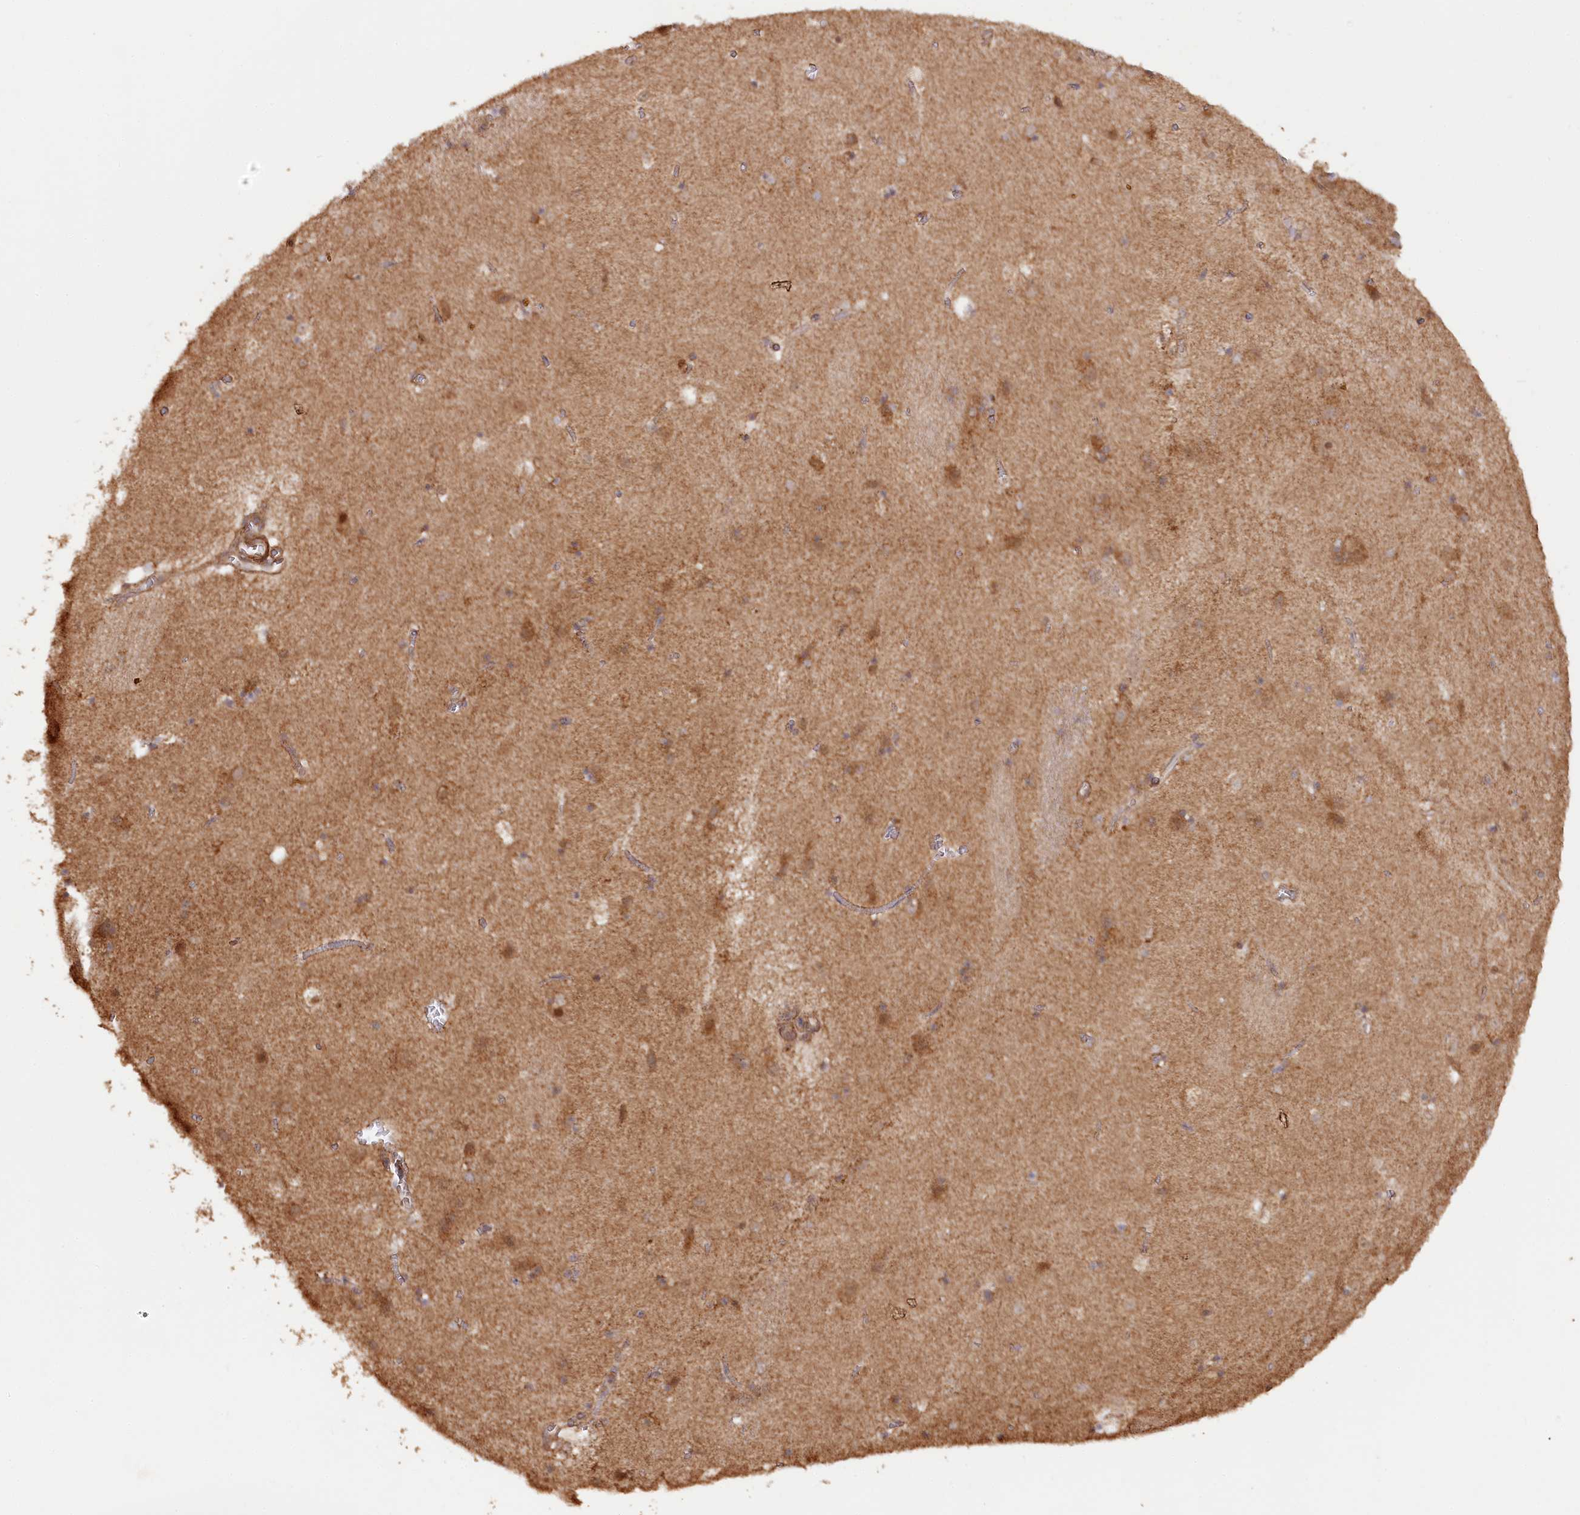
{"staining": {"intensity": "moderate", "quantity": "<25%", "location": "cytoplasmic/membranous"}, "tissue": "caudate", "cell_type": "Glial cells", "image_type": "normal", "snomed": [{"axis": "morphology", "description": "Normal tissue, NOS"}, {"axis": "topography", "description": "Lateral ventricle wall"}], "caption": "Protein expression analysis of normal caudate demonstrates moderate cytoplasmic/membranous staining in approximately <25% of glial cells. Using DAB (3,3'-diaminobenzidine) (brown) and hematoxylin (blue) stains, captured at high magnification using brightfield microscopy.", "gene": "PAIP2", "patient": {"sex": "male", "age": 70}}